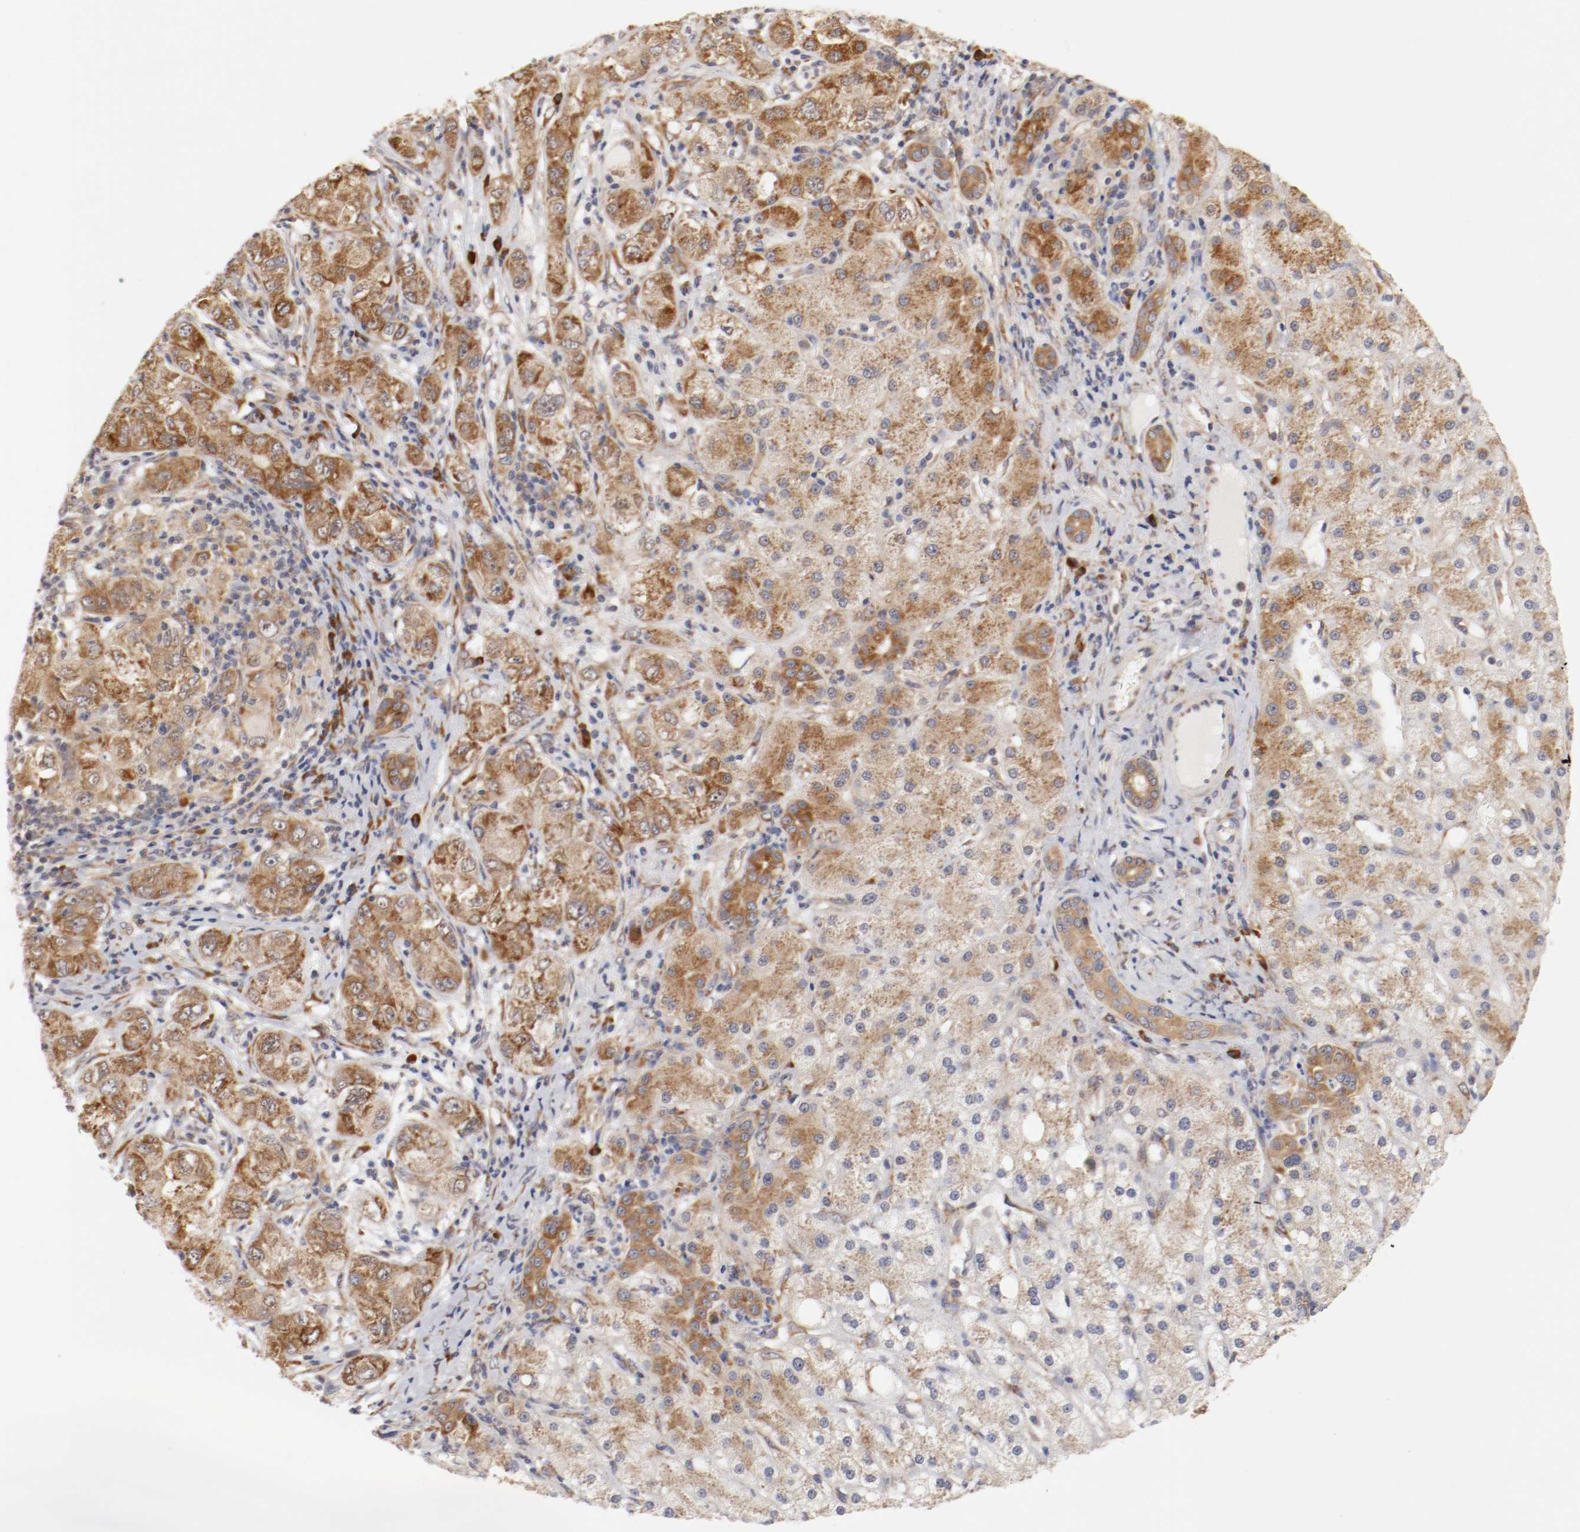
{"staining": {"intensity": "moderate", "quantity": "25%-75%", "location": "cytoplasmic/membranous"}, "tissue": "liver cancer", "cell_type": "Tumor cells", "image_type": "cancer", "snomed": [{"axis": "morphology", "description": "Carcinoma, Hepatocellular, NOS"}, {"axis": "topography", "description": "Liver"}], "caption": "Protein staining displays moderate cytoplasmic/membranous staining in about 25%-75% of tumor cells in hepatocellular carcinoma (liver).", "gene": "FKBP3", "patient": {"sex": "male", "age": 80}}